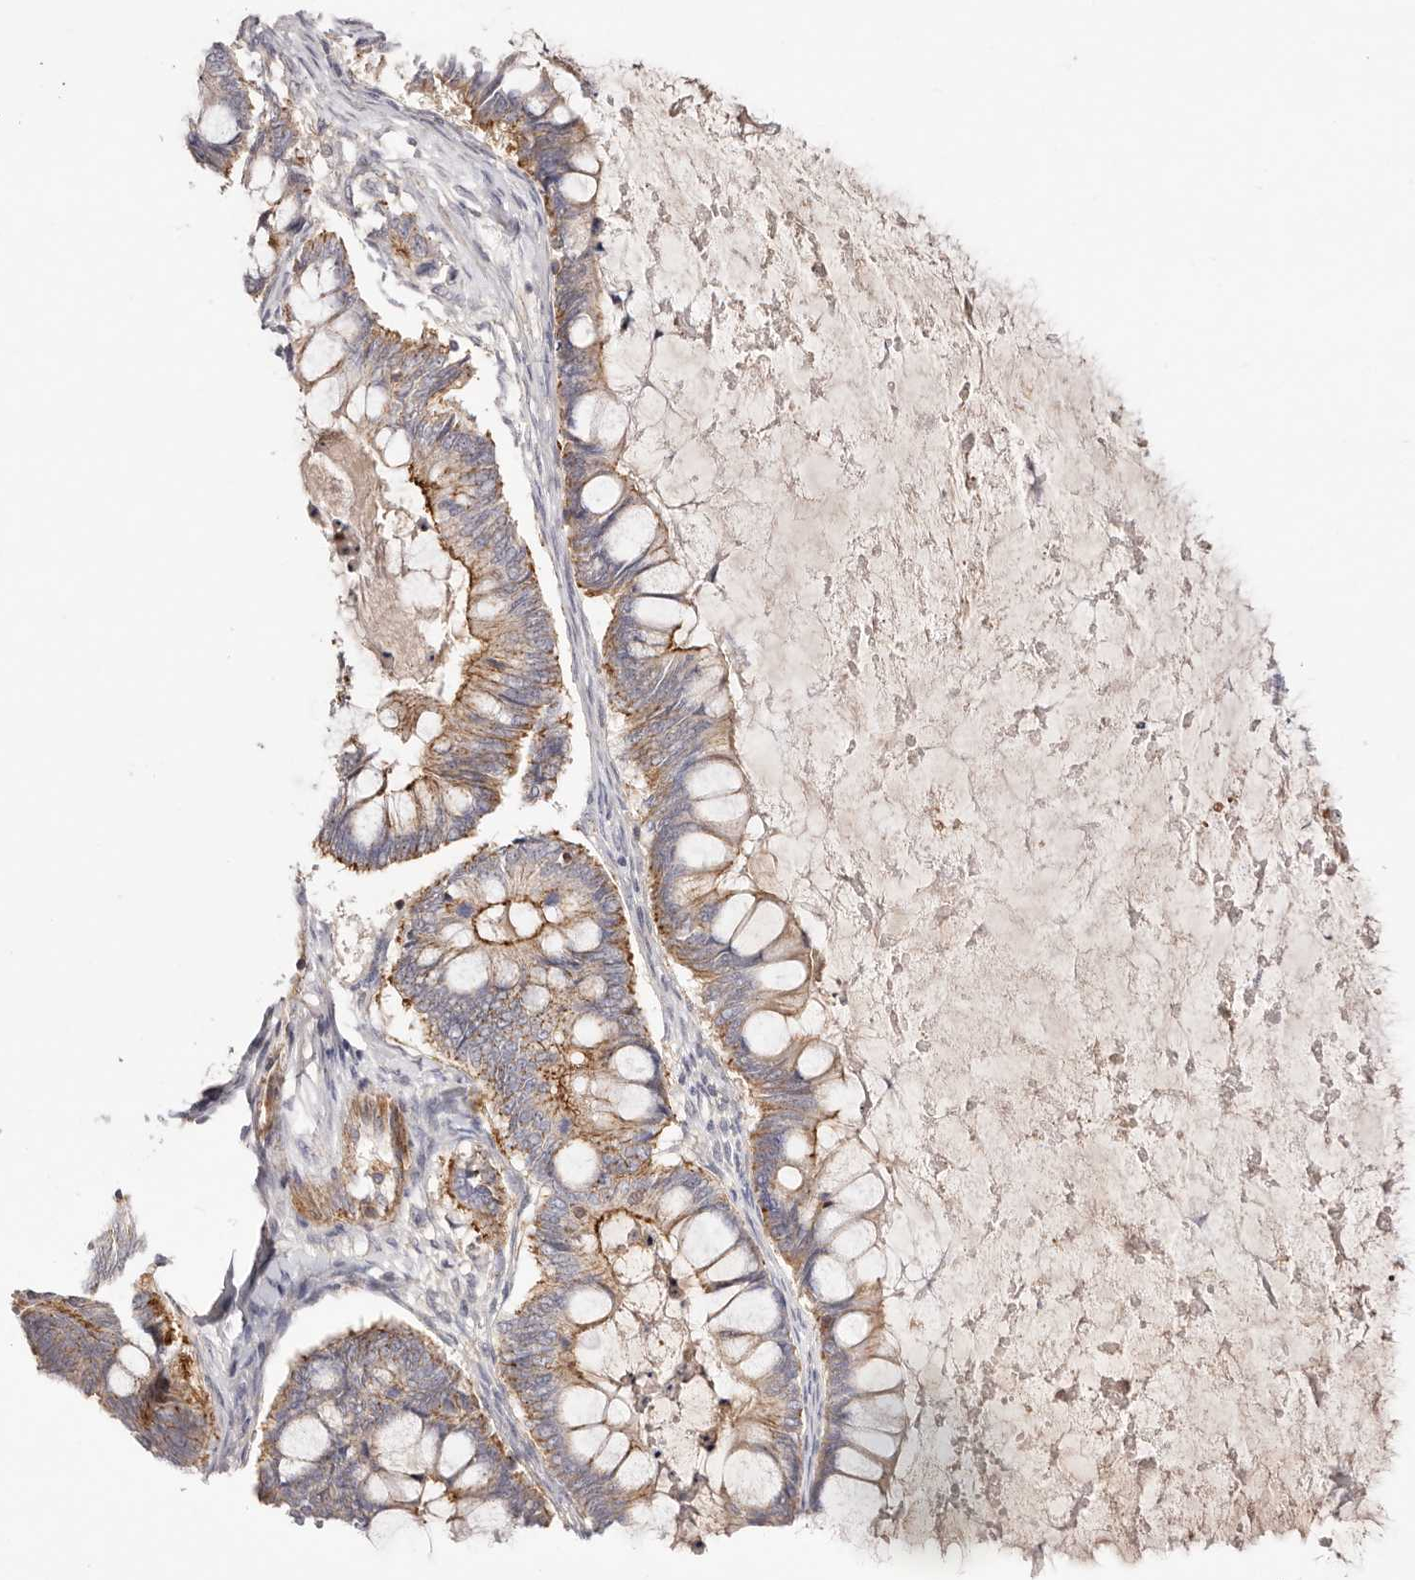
{"staining": {"intensity": "moderate", "quantity": ">75%", "location": "cytoplasmic/membranous"}, "tissue": "ovarian cancer", "cell_type": "Tumor cells", "image_type": "cancer", "snomed": [{"axis": "morphology", "description": "Cystadenocarcinoma, mucinous, NOS"}, {"axis": "topography", "description": "Ovary"}], "caption": "Protein positivity by immunohistochemistry (IHC) displays moderate cytoplasmic/membranous staining in about >75% of tumor cells in mucinous cystadenocarcinoma (ovarian). The protein is shown in brown color, while the nuclei are stained blue.", "gene": "SLC35B2", "patient": {"sex": "female", "age": 61}}